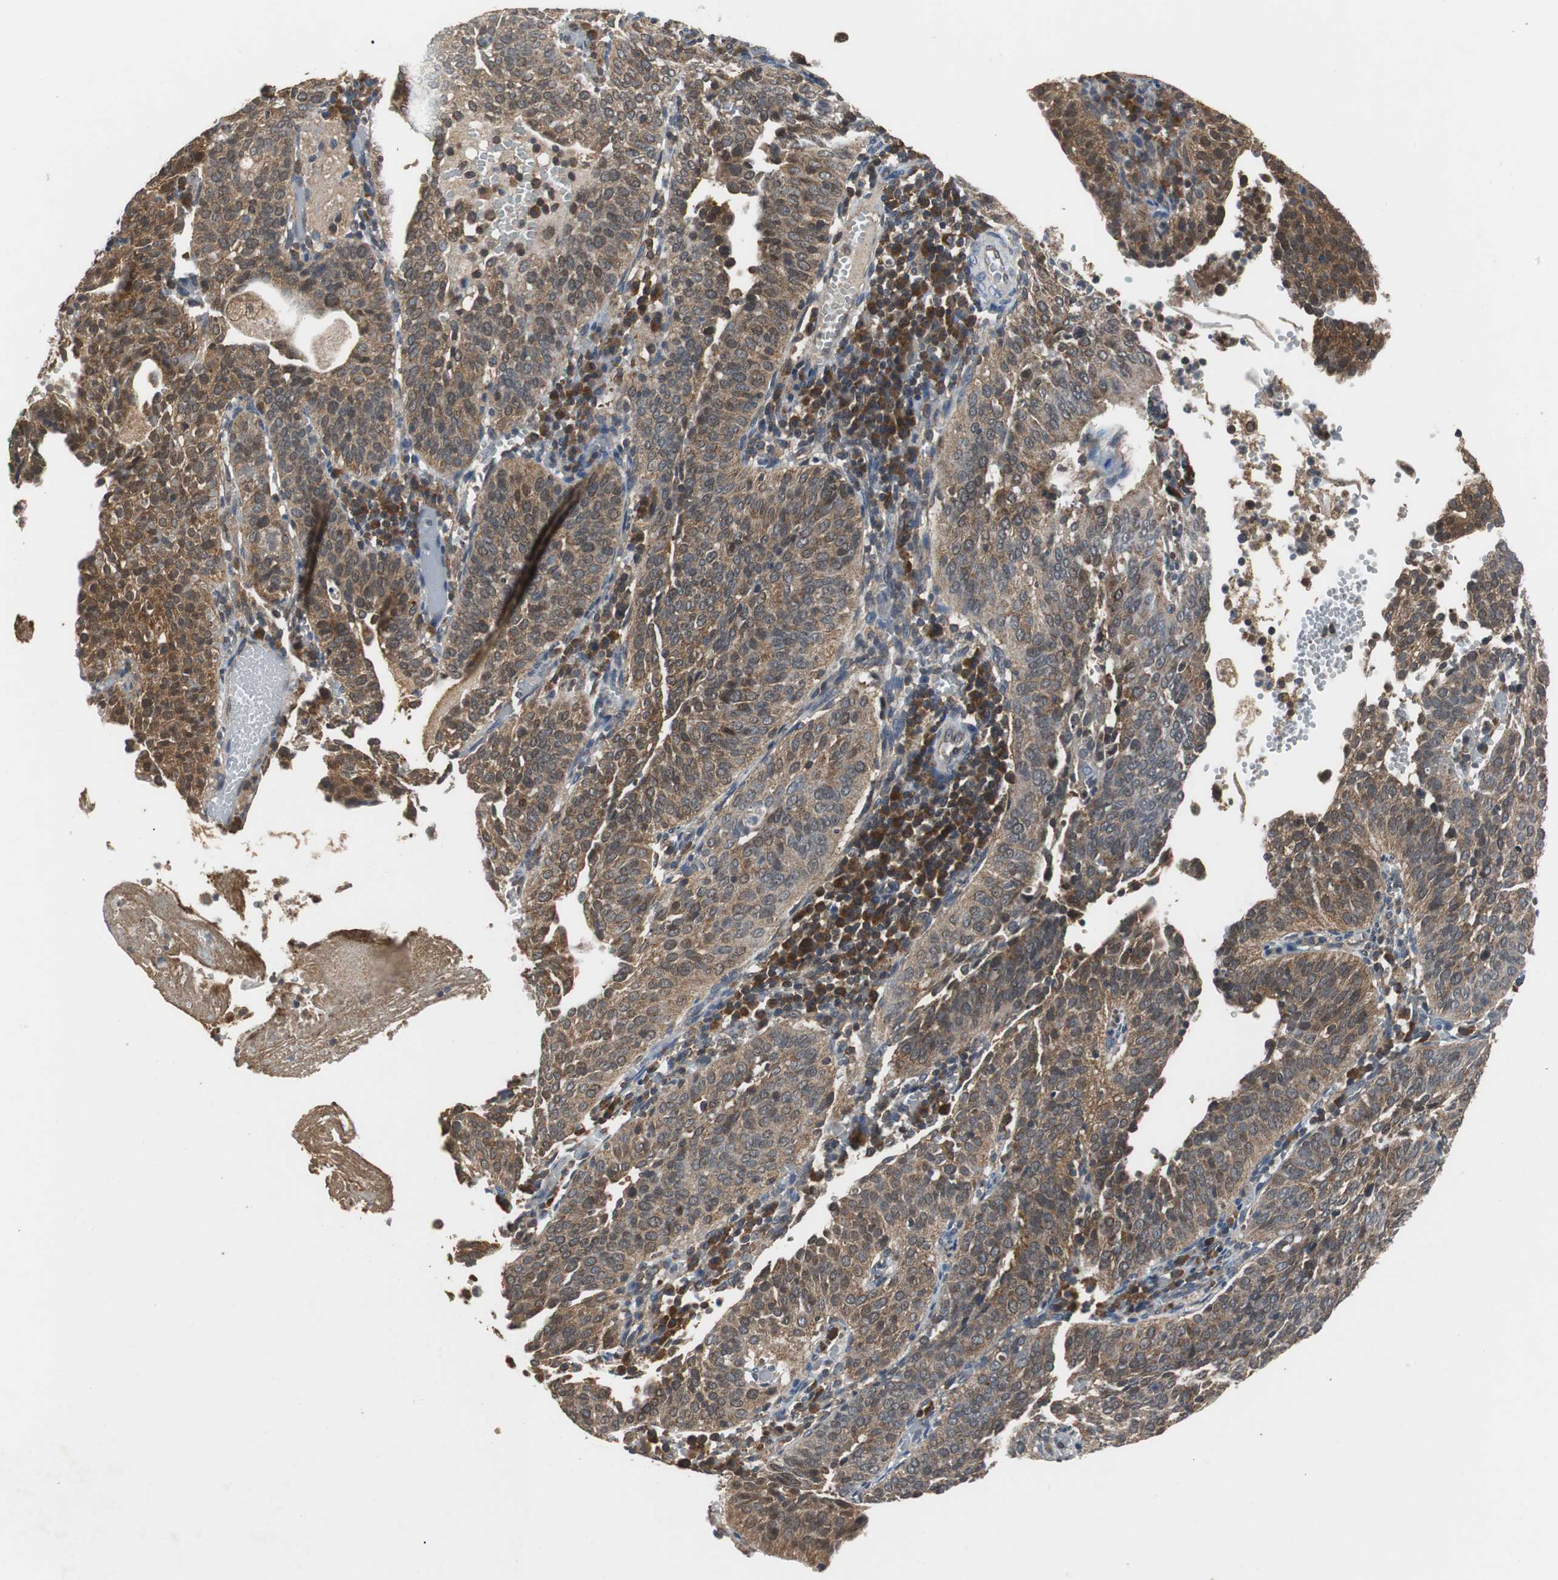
{"staining": {"intensity": "moderate", "quantity": "25%-75%", "location": "cytoplasmic/membranous"}, "tissue": "cervical cancer", "cell_type": "Tumor cells", "image_type": "cancer", "snomed": [{"axis": "morphology", "description": "Squamous cell carcinoma, NOS"}, {"axis": "topography", "description": "Cervix"}], "caption": "Immunohistochemical staining of cervical cancer (squamous cell carcinoma) shows medium levels of moderate cytoplasmic/membranous protein expression in about 25%-75% of tumor cells.", "gene": "VBP1", "patient": {"sex": "female", "age": 39}}